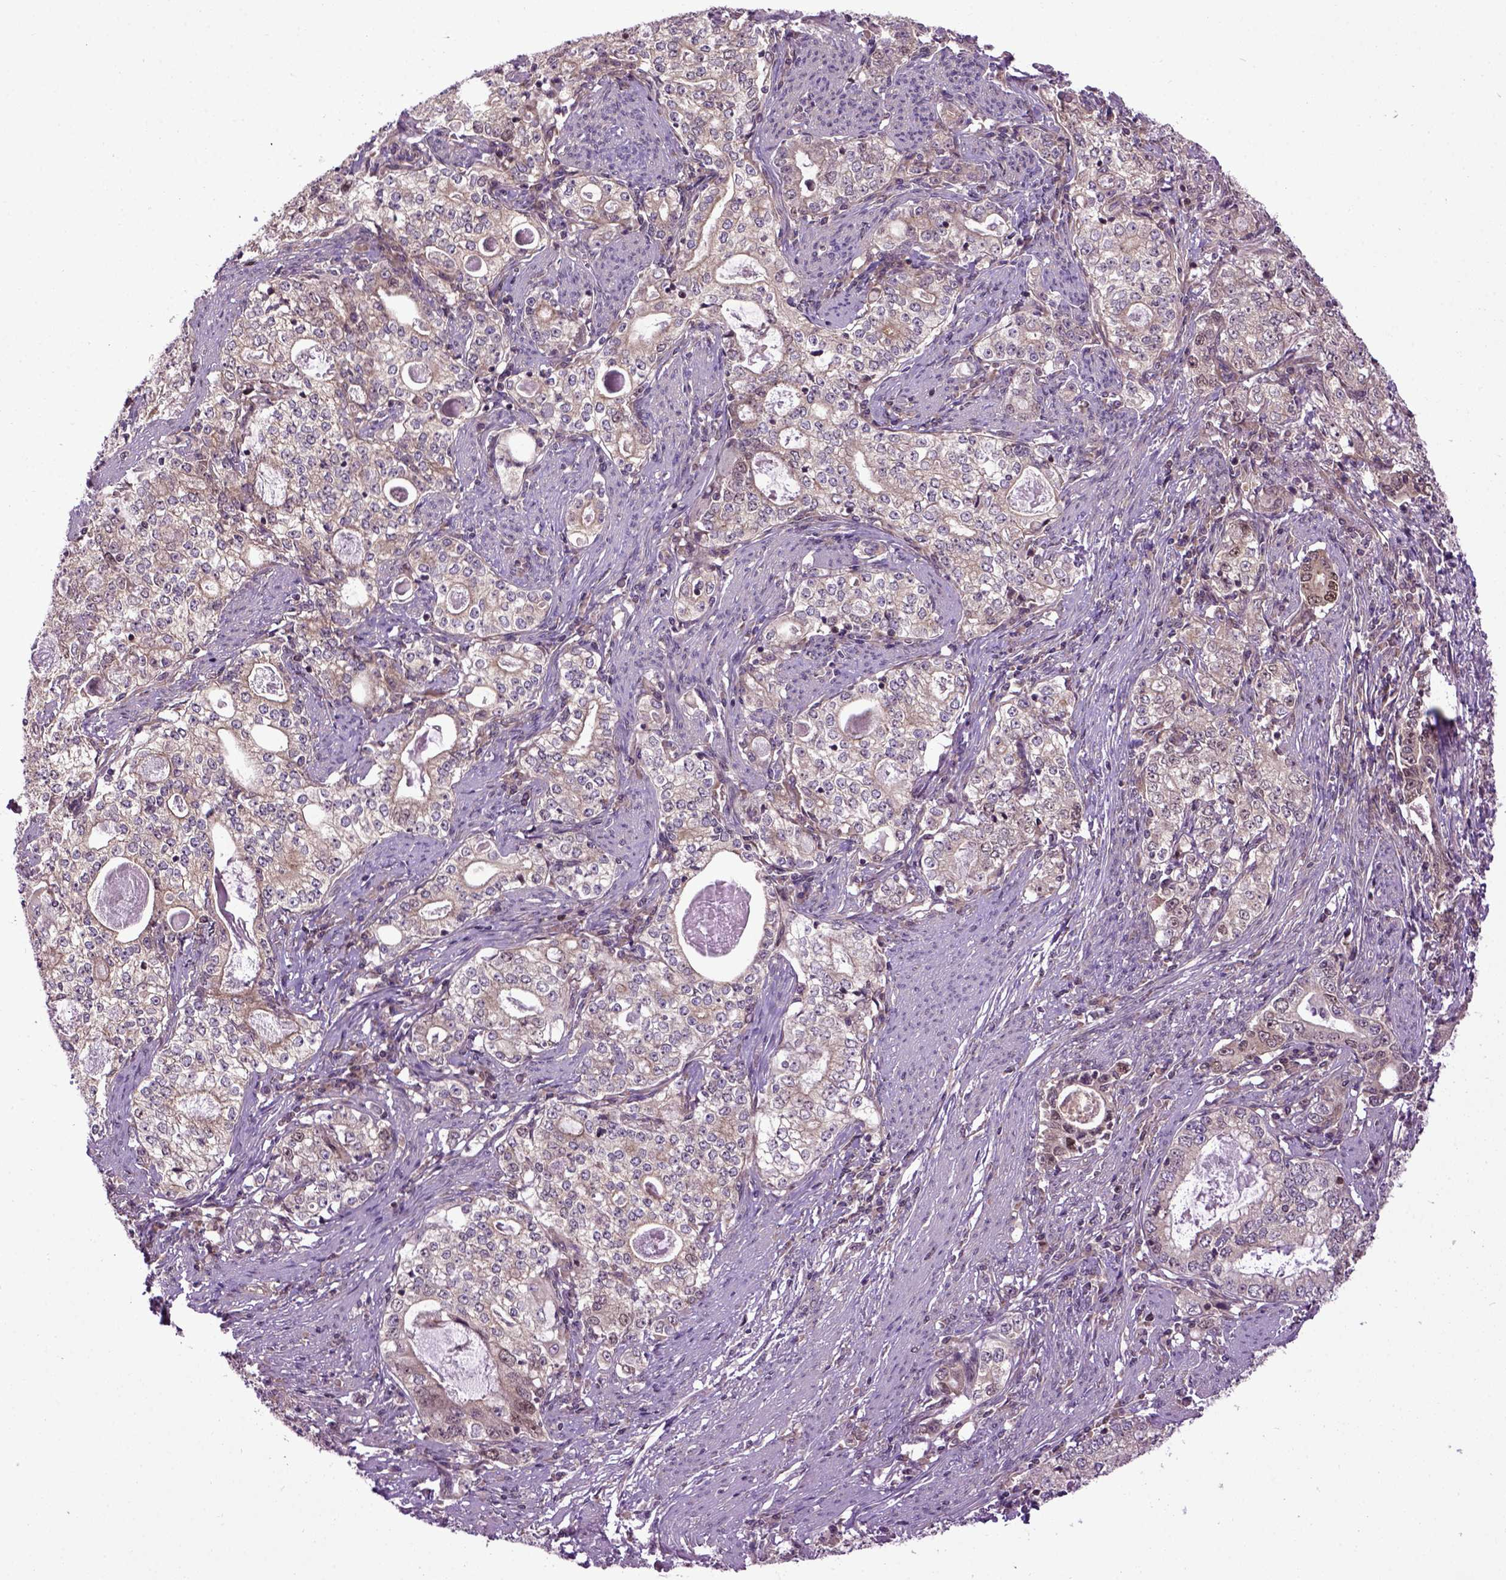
{"staining": {"intensity": "moderate", "quantity": ">75%", "location": "cytoplasmic/membranous,nuclear"}, "tissue": "stomach cancer", "cell_type": "Tumor cells", "image_type": "cancer", "snomed": [{"axis": "morphology", "description": "Adenocarcinoma, NOS"}, {"axis": "topography", "description": "Stomach, lower"}], "caption": "The image reveals immunohistochemical staining of stomach cancer (adenocarcinoma). There is moderate cytoplasmic/membranous and nuclear positivity is present in approximately >75% of tumor cells.", "gene": "WDR48", "patient": {"sex": "female", "age": 72}}